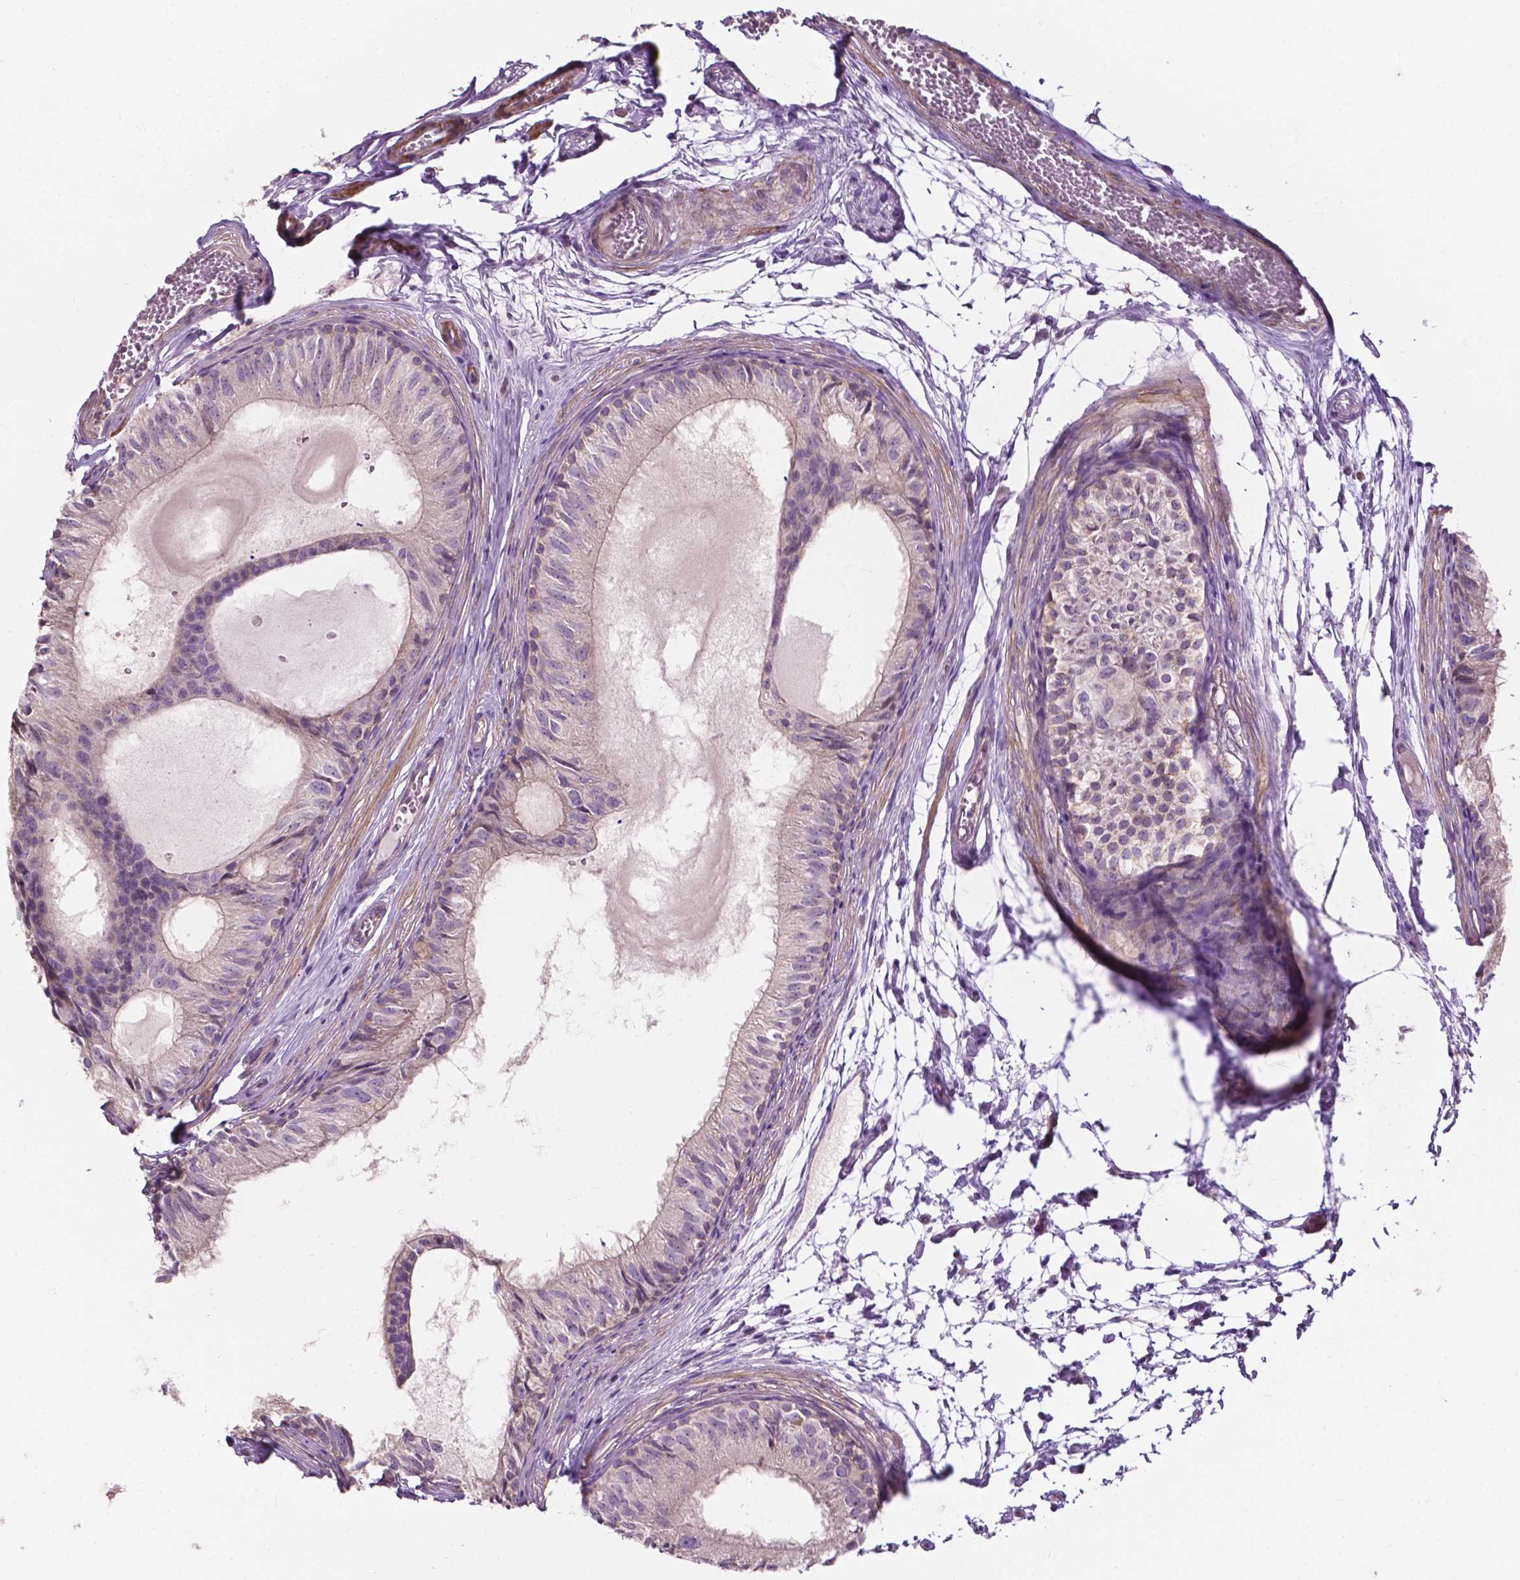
{"staining": {"intensity": "negative", "quantity": "none", "location": "none"}, "tissue": "epididymis", "cell_type": "Glandular cells", "image_type": "normal", "snomed": [{"axis": "morphology", "description": "Normal tissue, NOS"}, {"axis": "topography", "description": "Epididymis"}], "caption": "Immunohistochemistry micrograph of normal epididymis stained for a protein (brown), which exhibits no staining in glandular cells. (Brightfield microscopy of DAB IHC at high magnification).", "gene": "NDUFA10", "patient": {"sex": "male", "age": 25}}